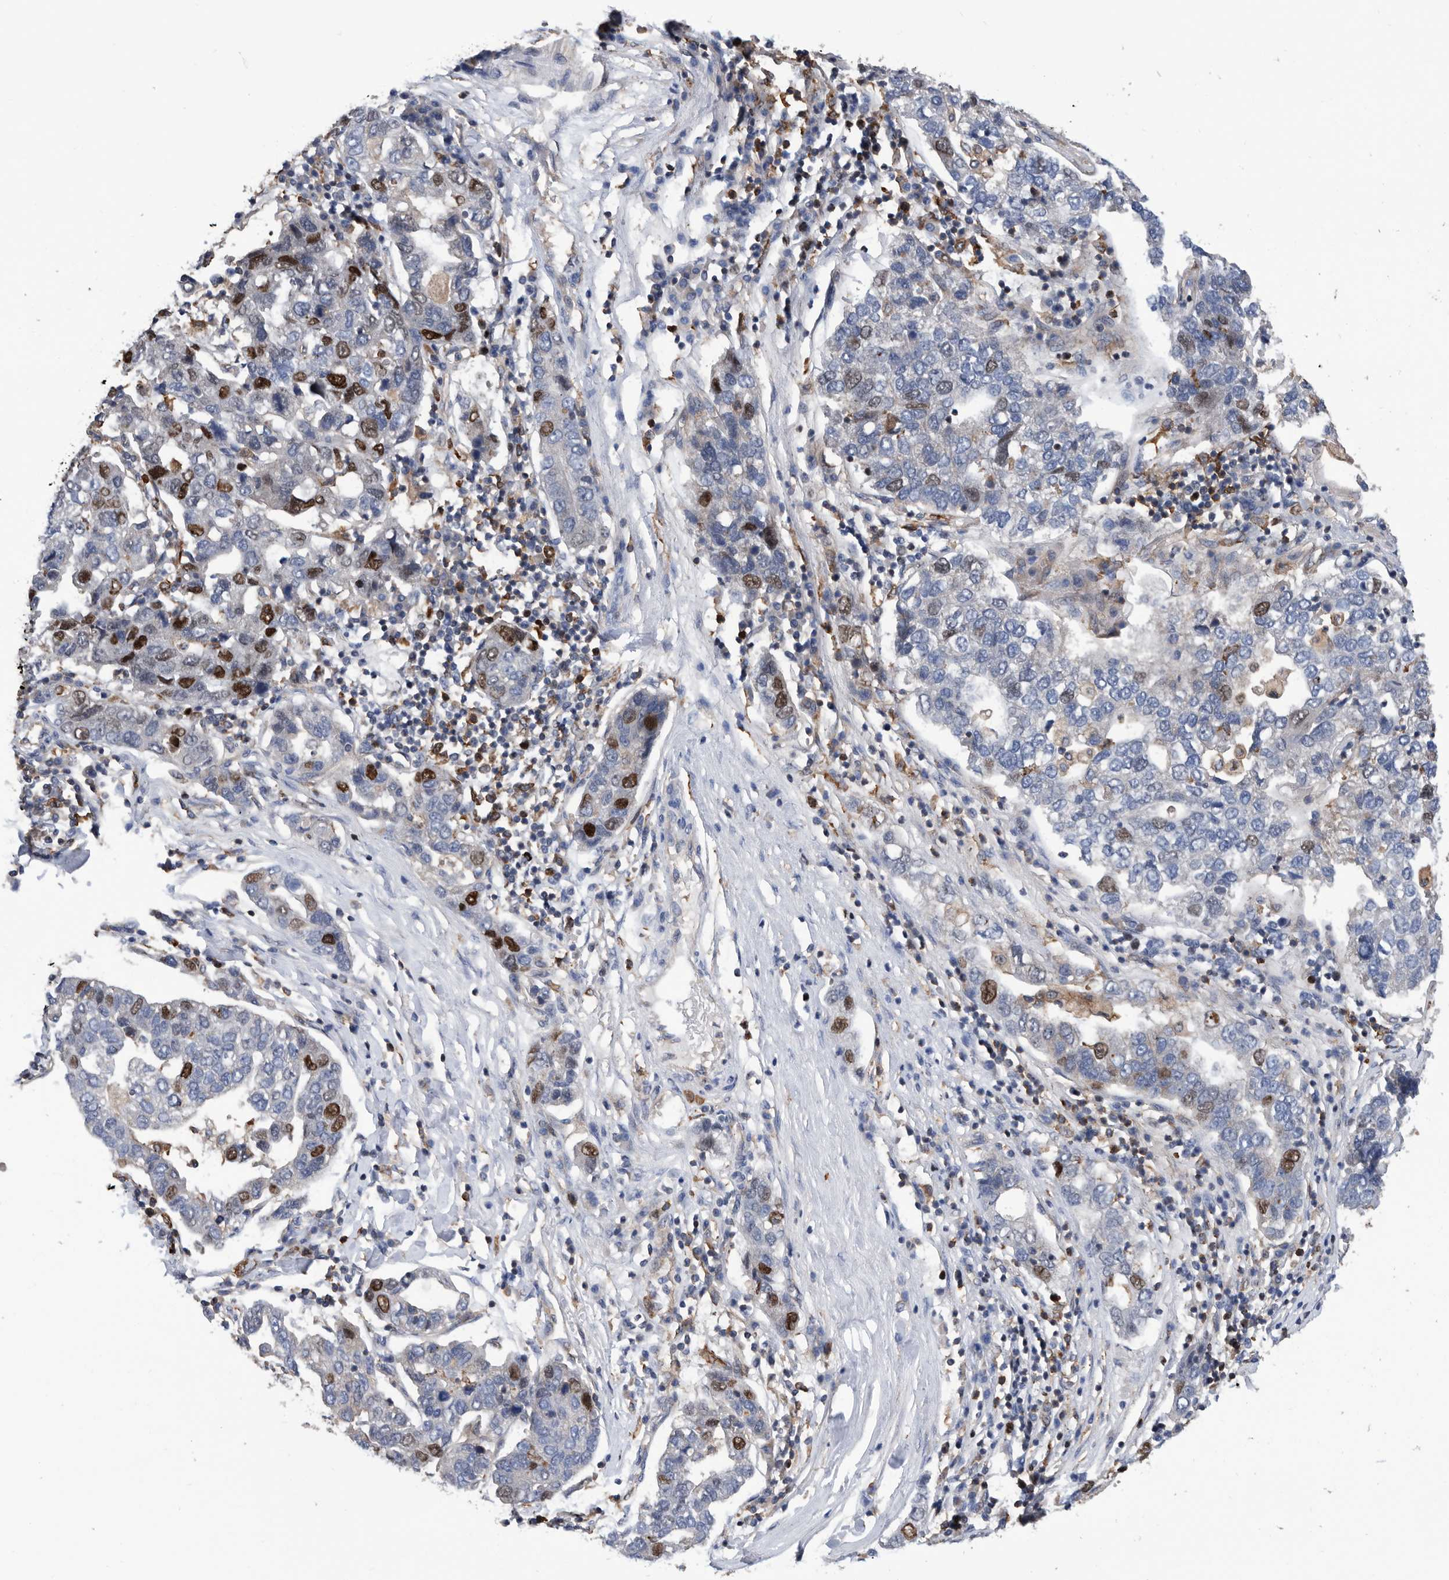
{"staining": {"intensity": "strong", "quantity": "<25%", "location": "nuclear"}, "tissue": "pancreatic cancer", "cell_type": "Tumor cells", "image_type": "cancer", "snomed": [{"axis": "morphology", "description": "Adenocarcinoma, NOS"}, {"axis": "topography", "description": "Pancreas"}], "caption": "Immunohistochemical staining of human adenocarcinoma (pancreatic) reveals strong nuclear protein expression in about <25% of tumor cells.", "gene": "ATAD2", "patient": {"sex": "female", "age": 61}}